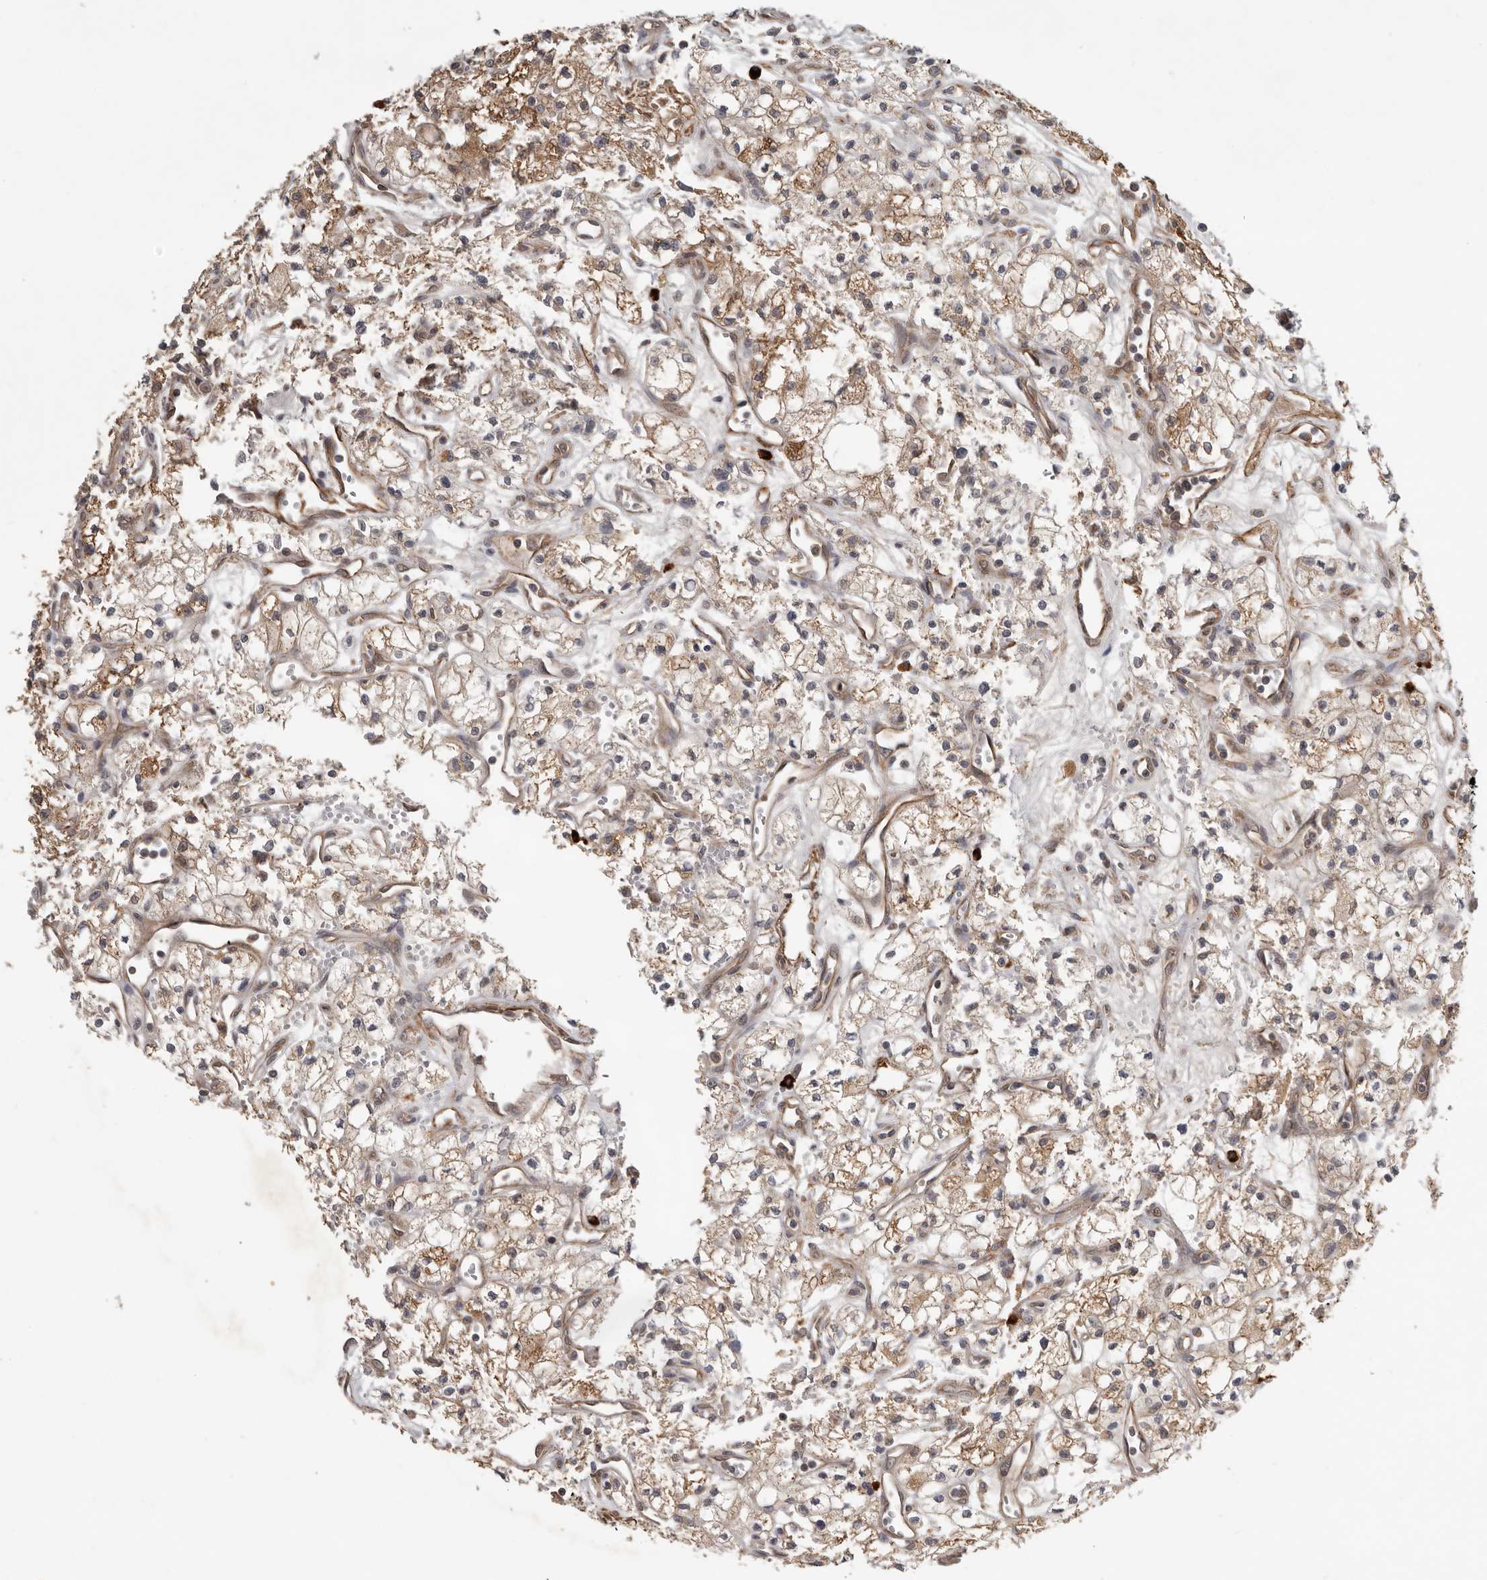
{"staining": {"intensity": "moderate", "quantity": ">75%", "location": "cytoplasmic/membranous"}, "tissue": "renal cancer", "cell_type": "Tumor cells", "image_type": "cancer", "snomed": [{"axis": "morphology", "description": "Adenocarcinoma, NOS"}, {"axis": "topography", "description": "Kidney"}], "caption": "Renal cancer (adenocarcinoma) tissue displays moderate cytoplasmic/membranous expression in about >75% of tumor cells, visualized by immunohistochemistry. (brown staining indicates protein expression, while blue staining denotes nuclei).", "gene": "RNF157", "patient": {"sex": "male", "age": 59}}